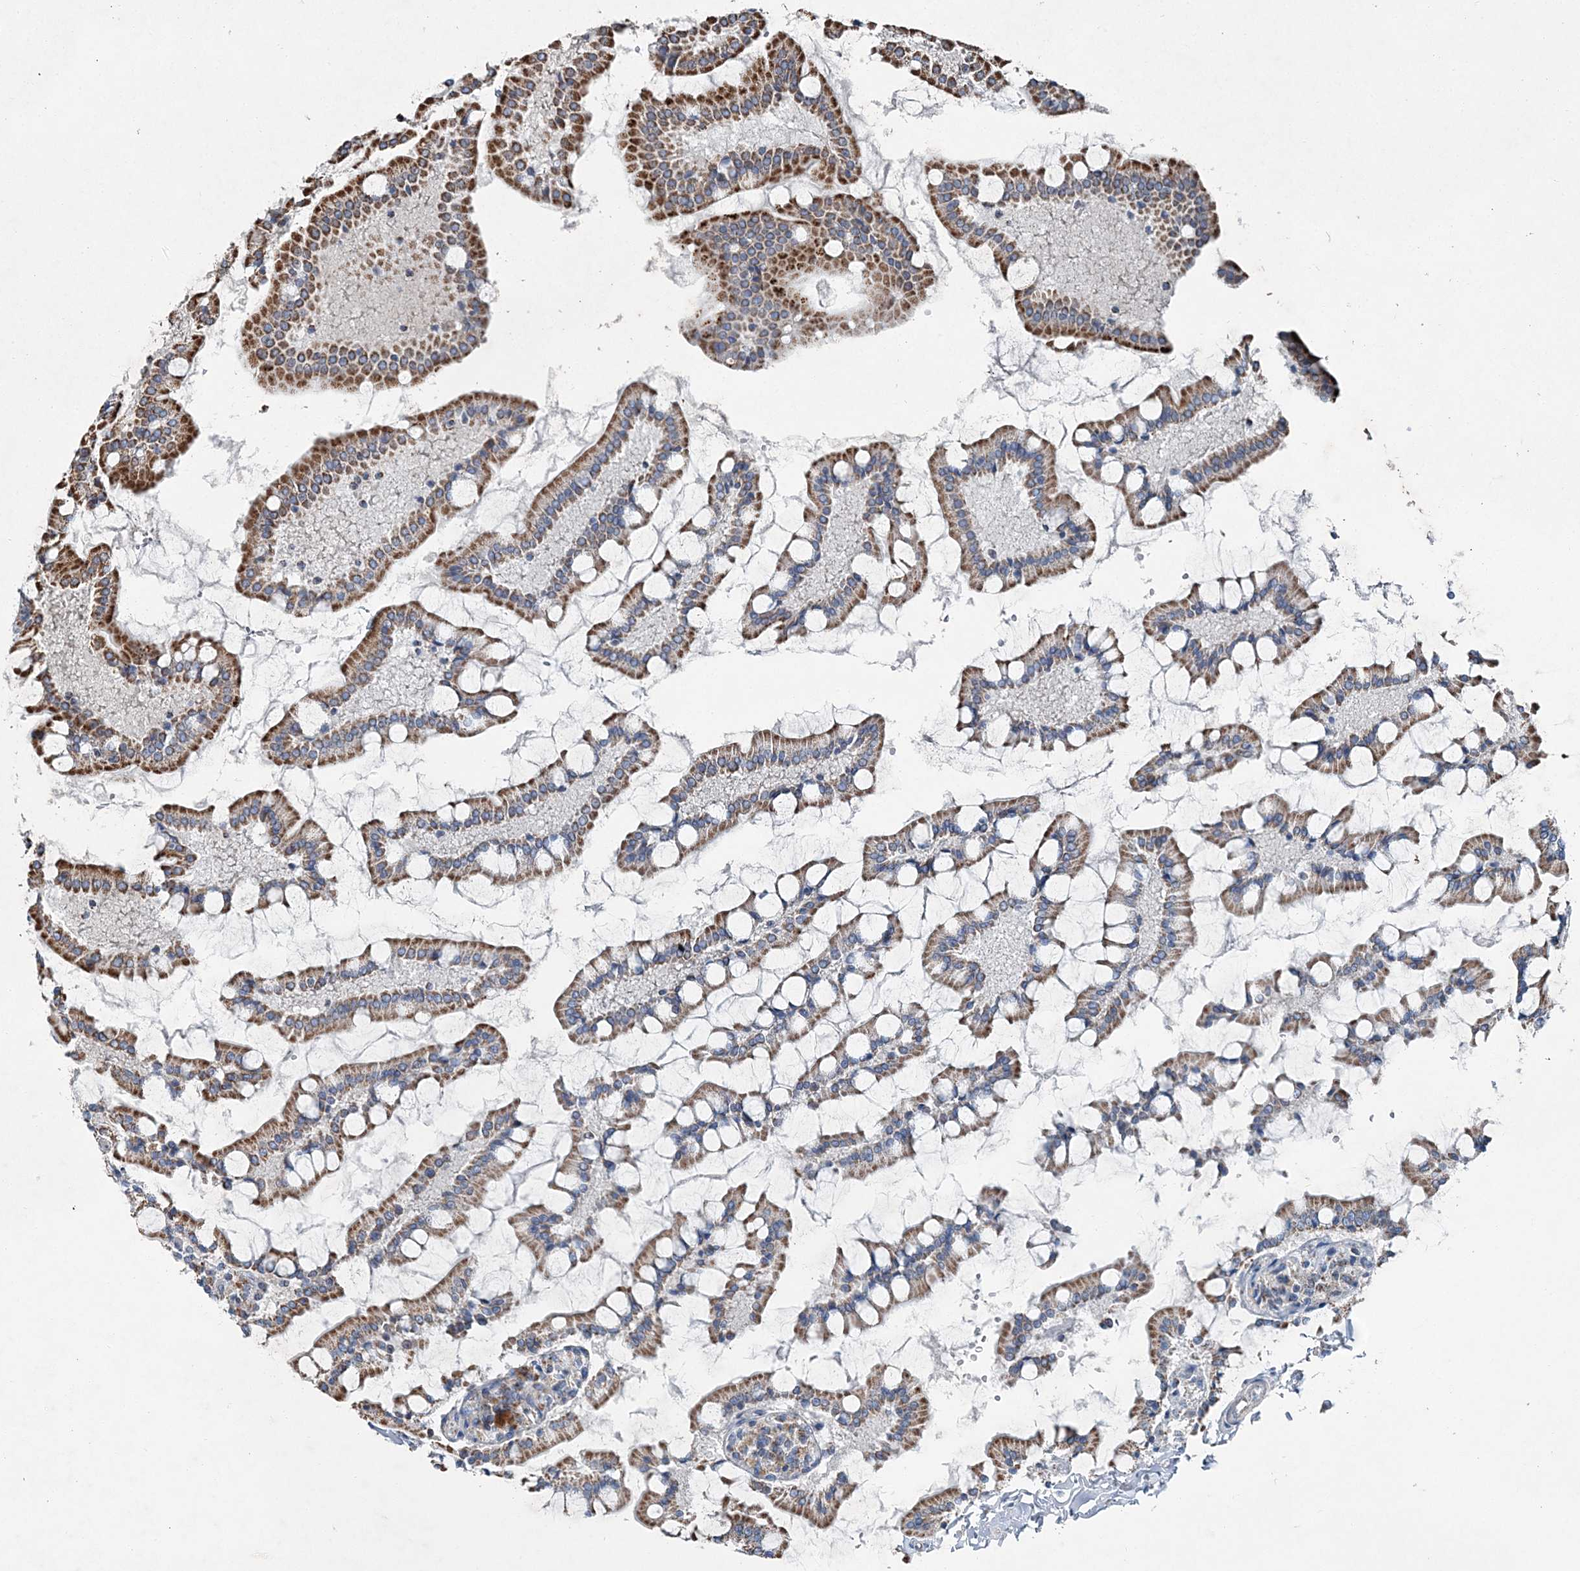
{"staining": {"intensity": "moderate", "quantity": ">75%", "location": "cytoplasmic/membranous"}, "tissue": "small intestine", "cell_type": "Glandular cells", "image_type": "normal", "snomed": [{"axis": "morphology", "description": "Normal tissue, NOS"}, {"axis": "topography", "description": "Small intestine"}], "caption": "Immunohistochemical staining of normal small intestine reveals >75% levels of moderate cytoplasmic/membranous protein staining in about >75% of glandular cells.", "gene": "SPAG16", "patient": {"sex": "male", "age": 41}}